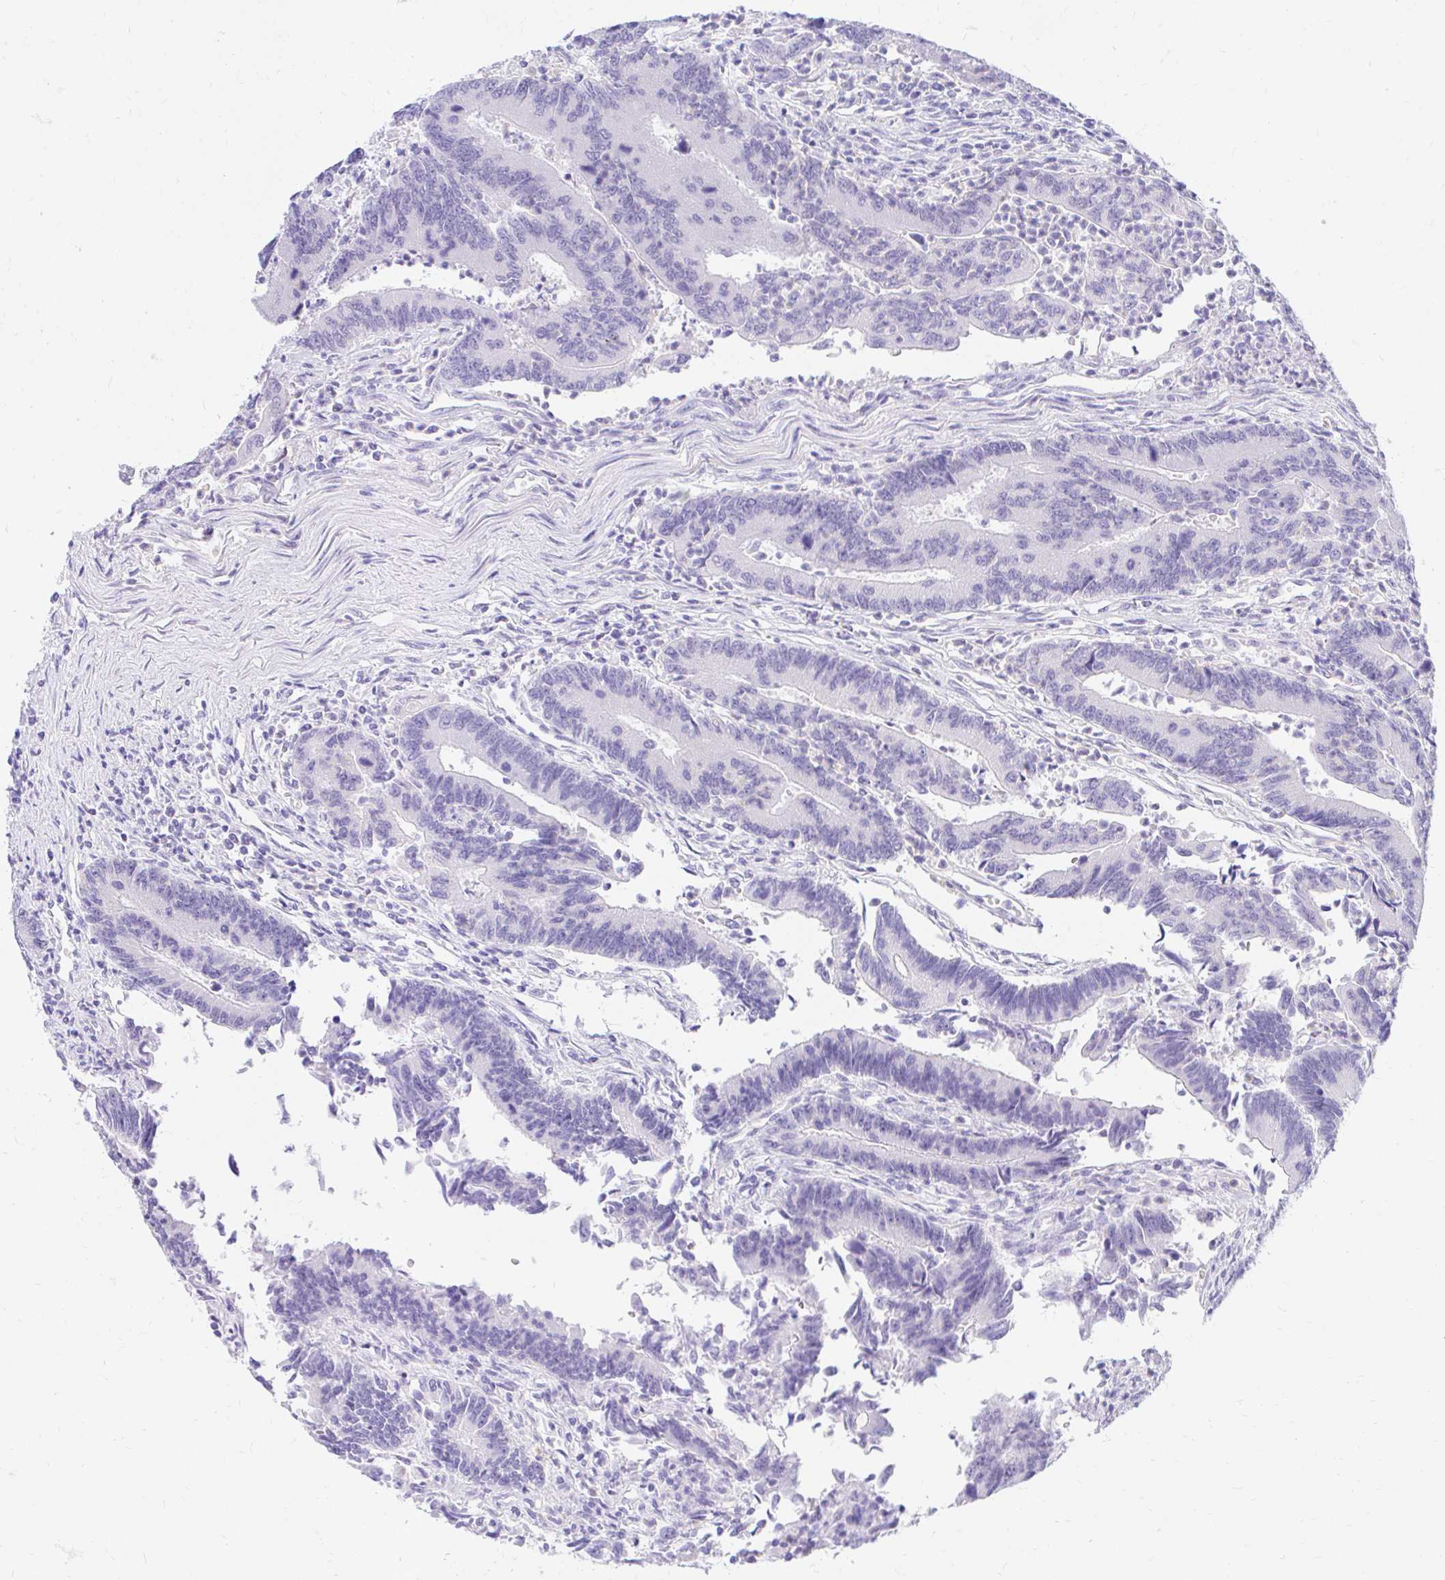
{"staining": {"intensity": "negative", "quantity": "none", "location": "none"}, "tissue": "colorectal cancer", "cell_type": "Tumor cells", "image_type": "cancer", "snomed": [{"axis": "morphology", "description": "Adenocarcinoma, NOS"}, {"axis": "topography", "description": "Colon"}], "caption": "The histopathology image displays no significant staining in tumor cells of colorectal cancer (adenocarcinoma).", "gene": "FATE1", "patient": {"sex": "female", "age": 67}}